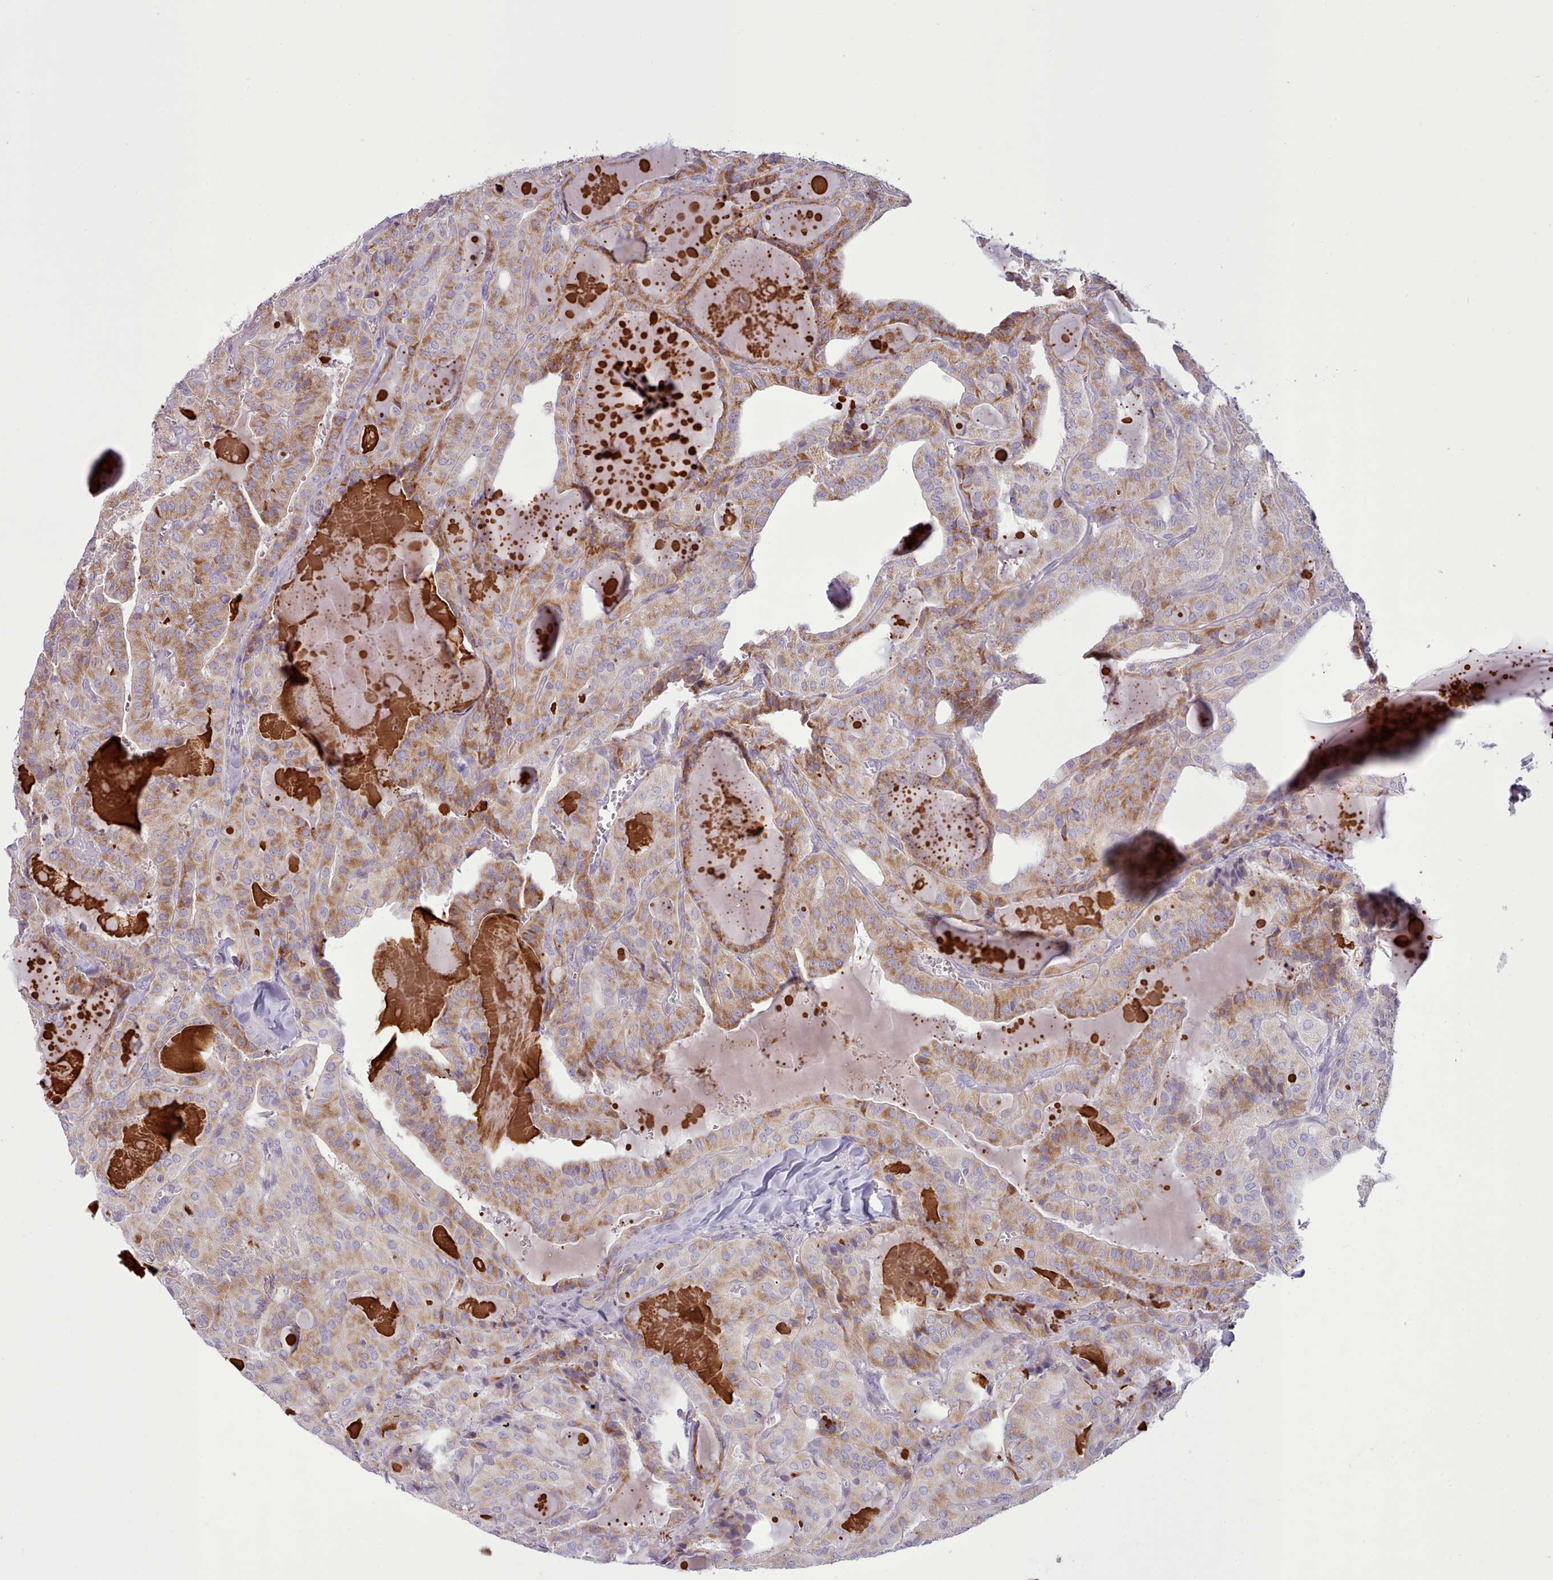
{"staining": {"intensity": "moderate", "quantity": ">75%", "location": "cytoplasmic/membranous"}, "tissue": "thyroid cancer", "cell_type": "Tumor cells", "image_type": "cancer", "snomed": [{"axis": "morphology", "description": "Papillary adenocarcinoma, NOS"}, {"axis": "topography", "description": "Thyroid gland"}], "caption": "This micrograph reveals immunohistochemistry staining of human papillary adenocarcinoma (thyroid), with medium moderate cytoplasmic/membranous positivity in approximately >75% of tumor cells.", "gene": "TENT4B", "patient": {"sex": "male", "age": 52}}